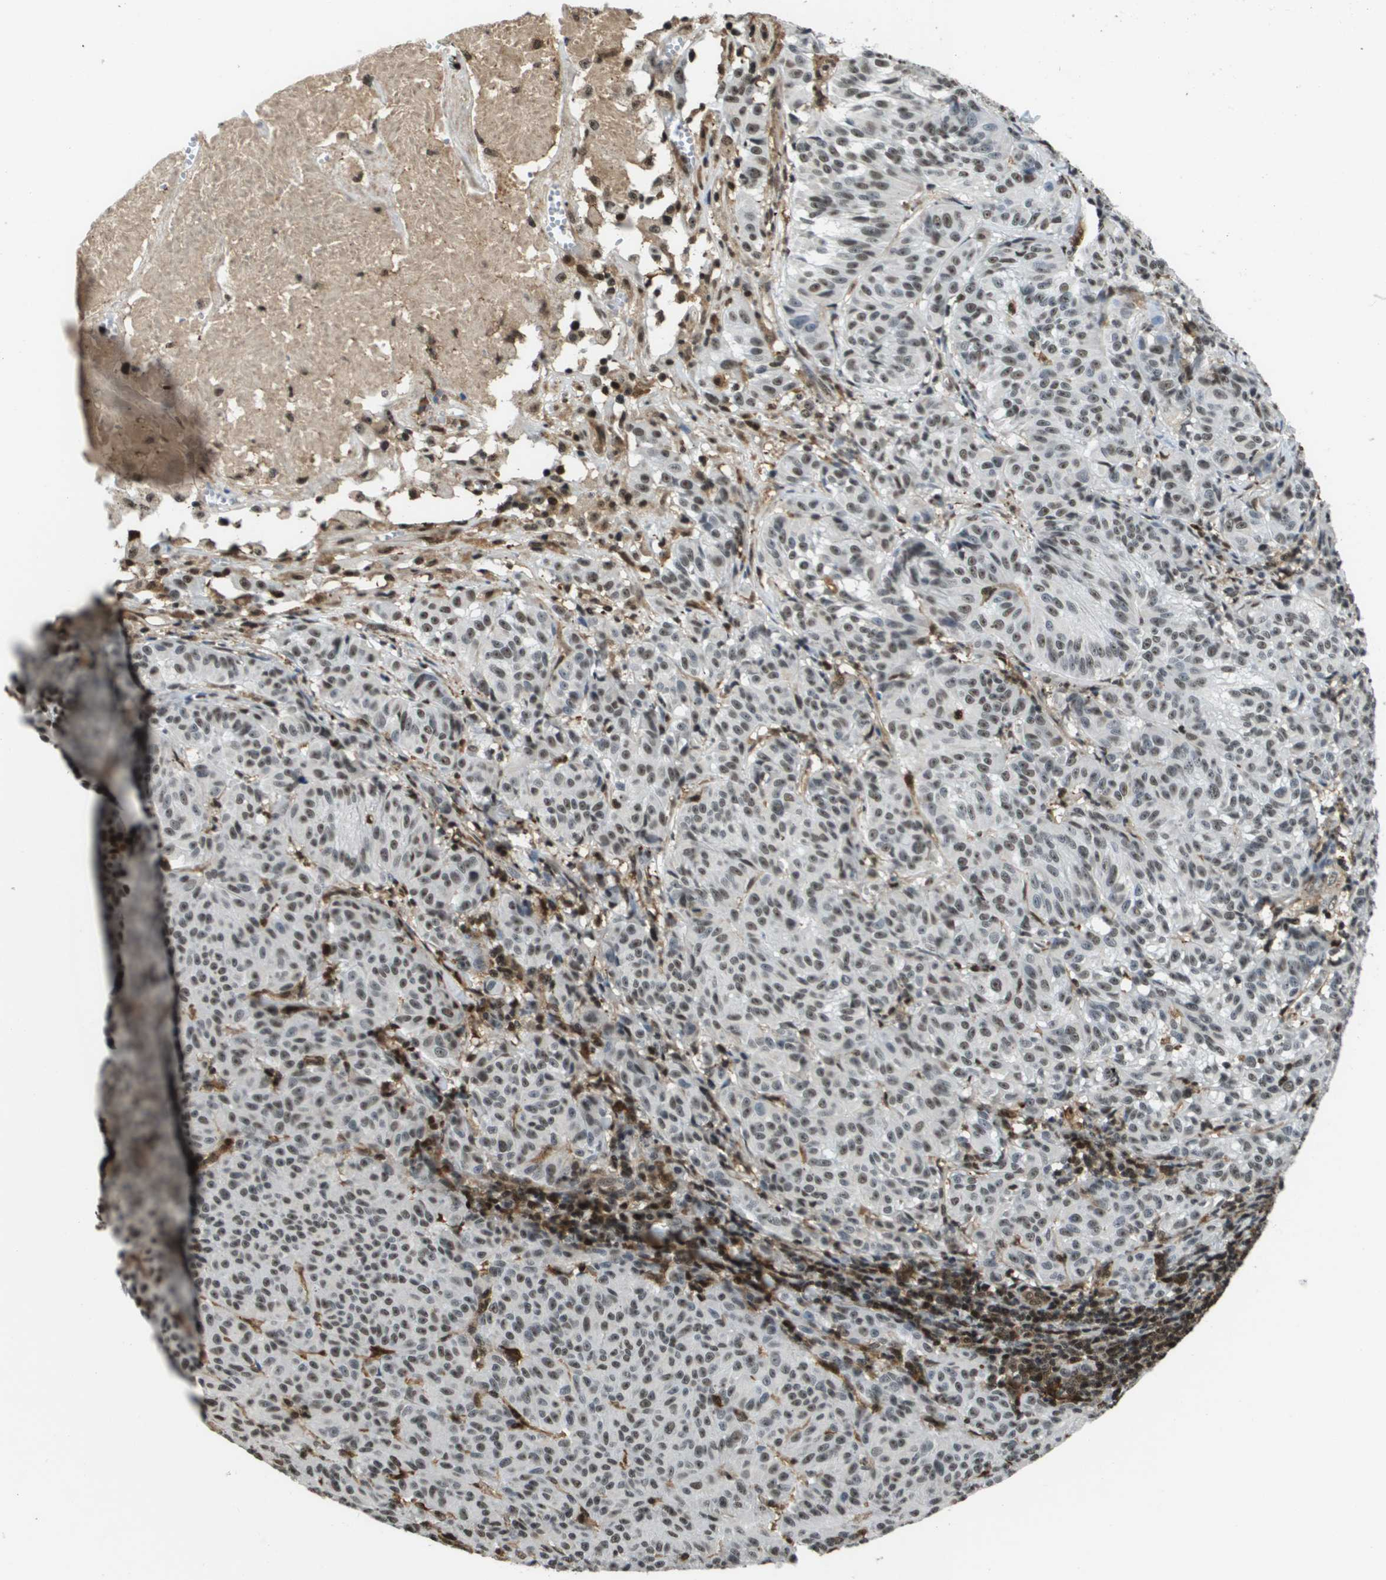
{"staining": {"intensity": "weak", "quantity": ">75%", "location": "nuclear"}, "tissue": "melanoma", "cell_type": "Tumor cells", "image_type": "cancer", "snomed": [{"axis": "morphology", "description": "Malignant melanoma, NOS"}, {"axis": "topography", "description": "Skin"}], "caption": "Immunohistochemistry (IHC) photomicrograph of neoplastic tissue: melanoma stained using IHC displays low levels of weak protein expression localized specifically in the nuclear of tumor cells, appearing as a nuclear brown color.", "gene": "EP400", "patient": {"sex": "female", "age": 72}}